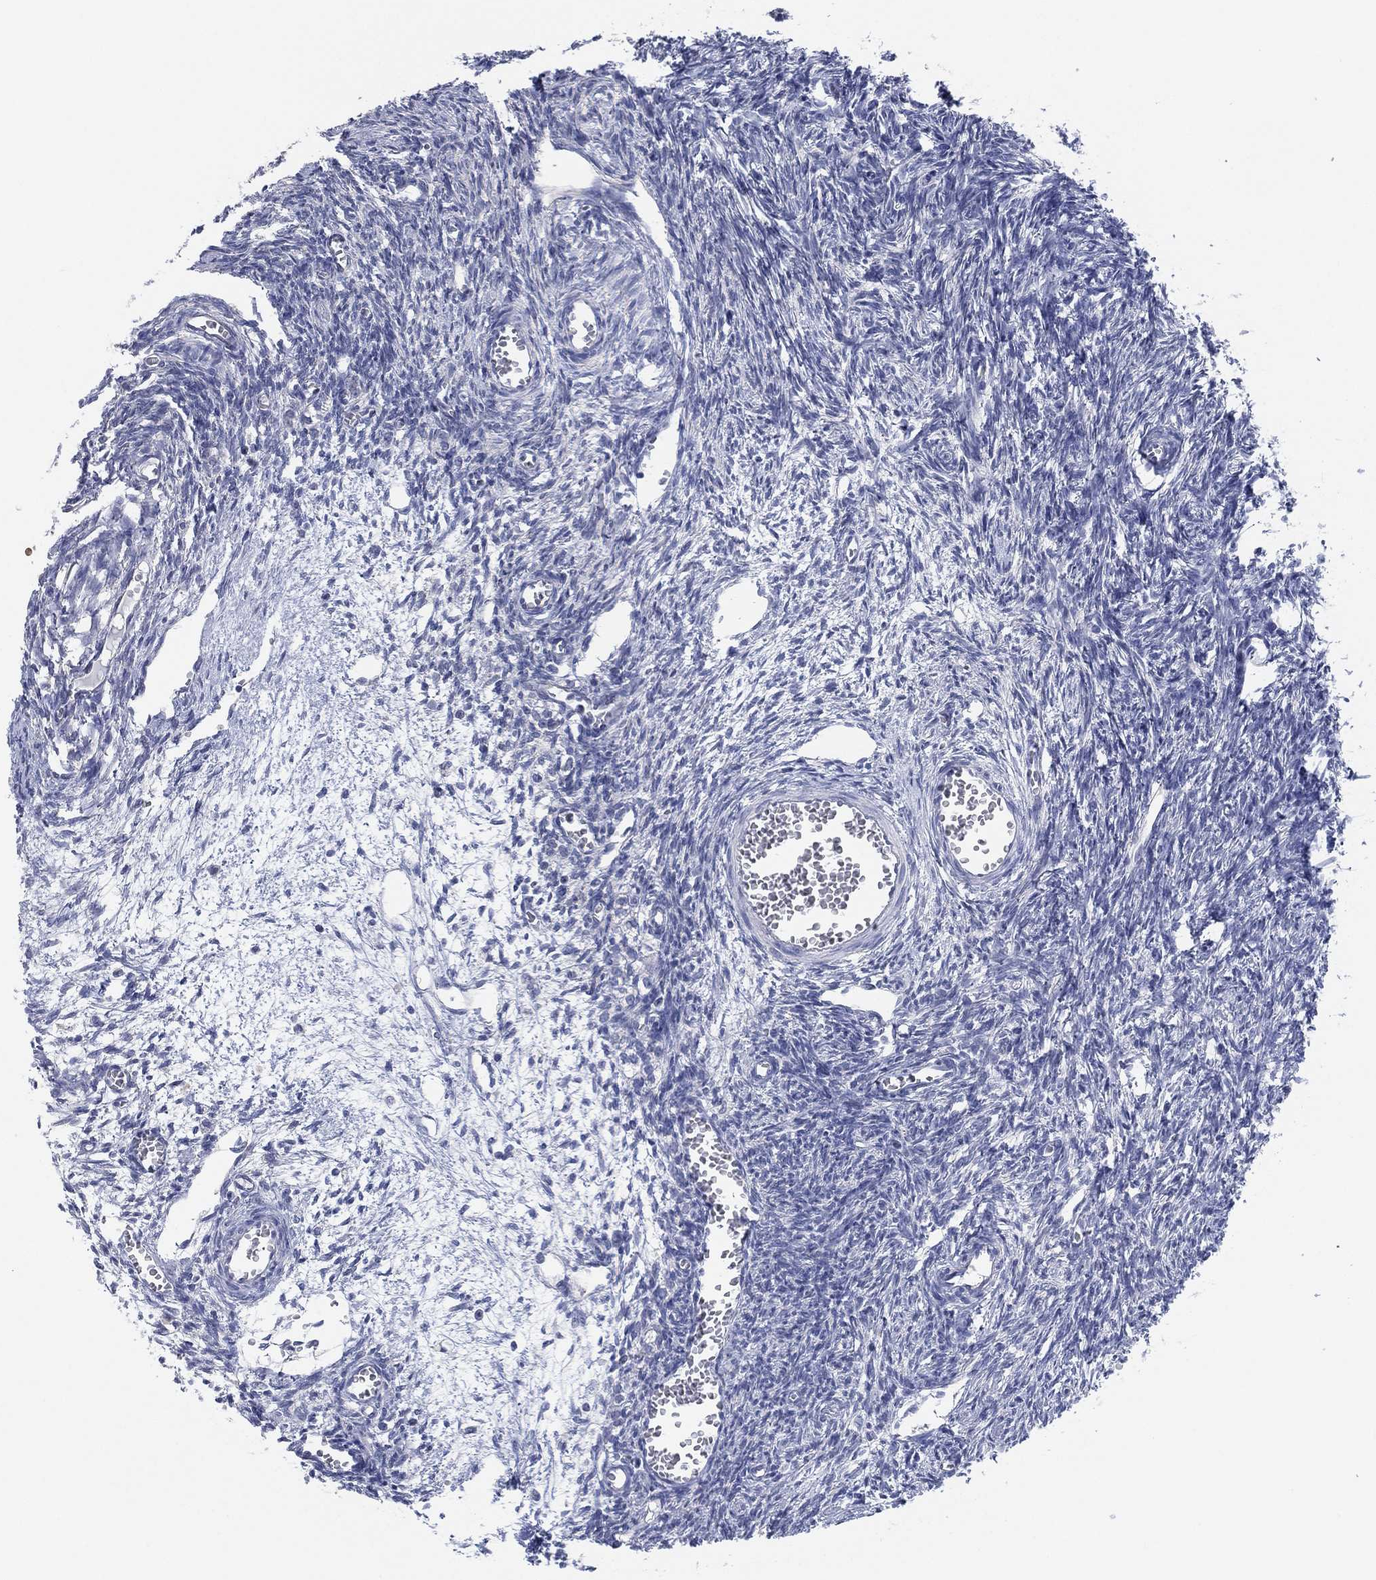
{"staining": {"intensity": "negative", "quantity": "none", "location": "none"}, "tissue": "ovary", "cell_type": "Ovarian stroma cells", "image_type": "normal", "snomed": [{"axis": "morphology", "description": "Normal tissue, NOS"}, {"axis": "topography", "description": "Ovary"}], "caption": "This is an immunohistochemistry micrograph of normal ovary. There is no positivity in ovarian stroma cells.", "gene": "CFTR", "patient": {"sex": "female", "age": 27}}